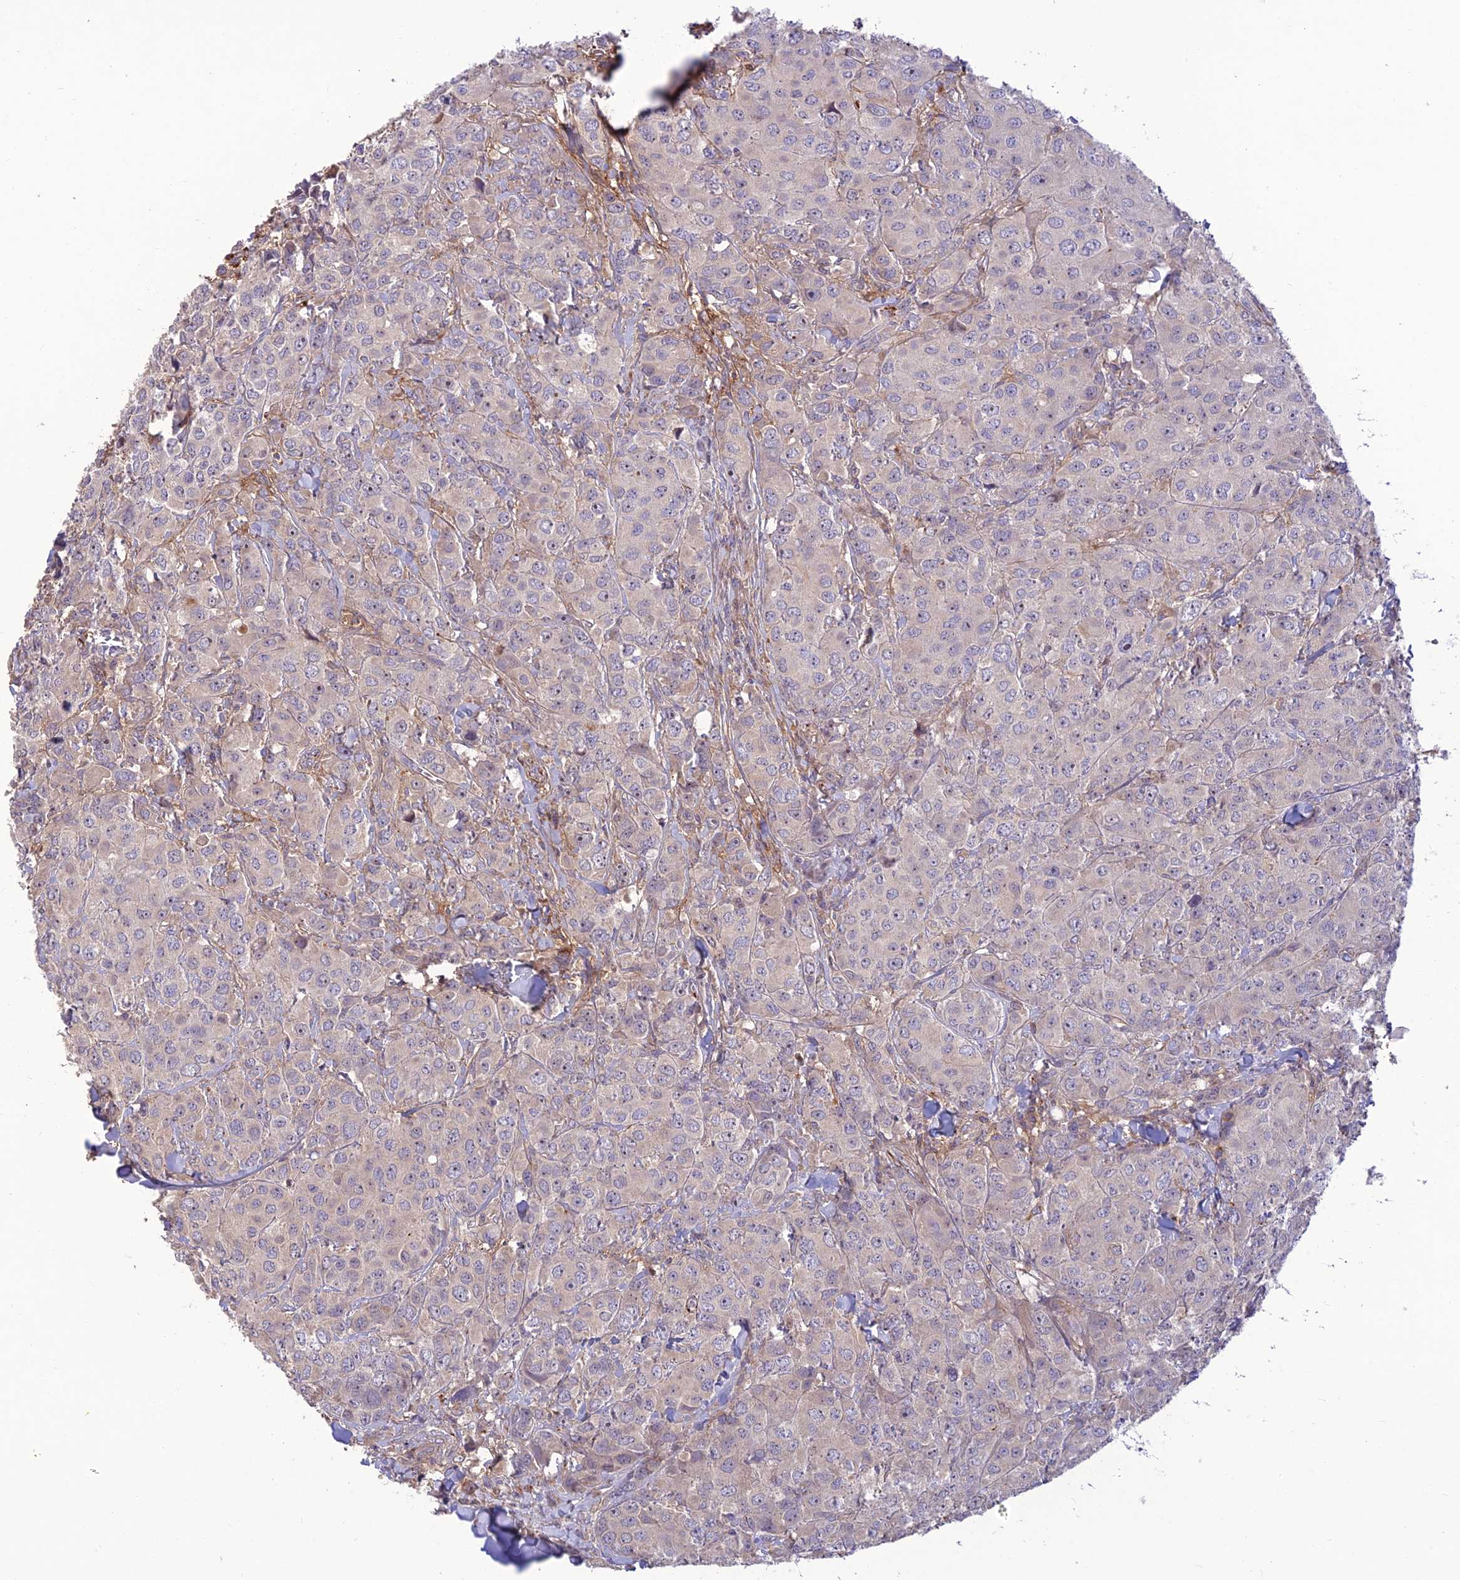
{"staining": {"intensity": "negative", "quantity": "none", "location": "none"}, "tissue": "breast cancer", "cell_type": "Tumor cells", "image_type": "cancer", "snomed": [{"axis": "morphology", "description": "Duct carcinoma"}, {"axis": "topography", "description": "Breast"}], "caption": "This image is of breast cancer (invasive ductal carcinoma) stained with immunohistochemistry (IHC) to label a protein in brown with the nuclei are counter-stained blue. There is no positivity in tumor cells.", "gene": "ST8SIA5", "patient": {"sex": "female", "age": 43}}